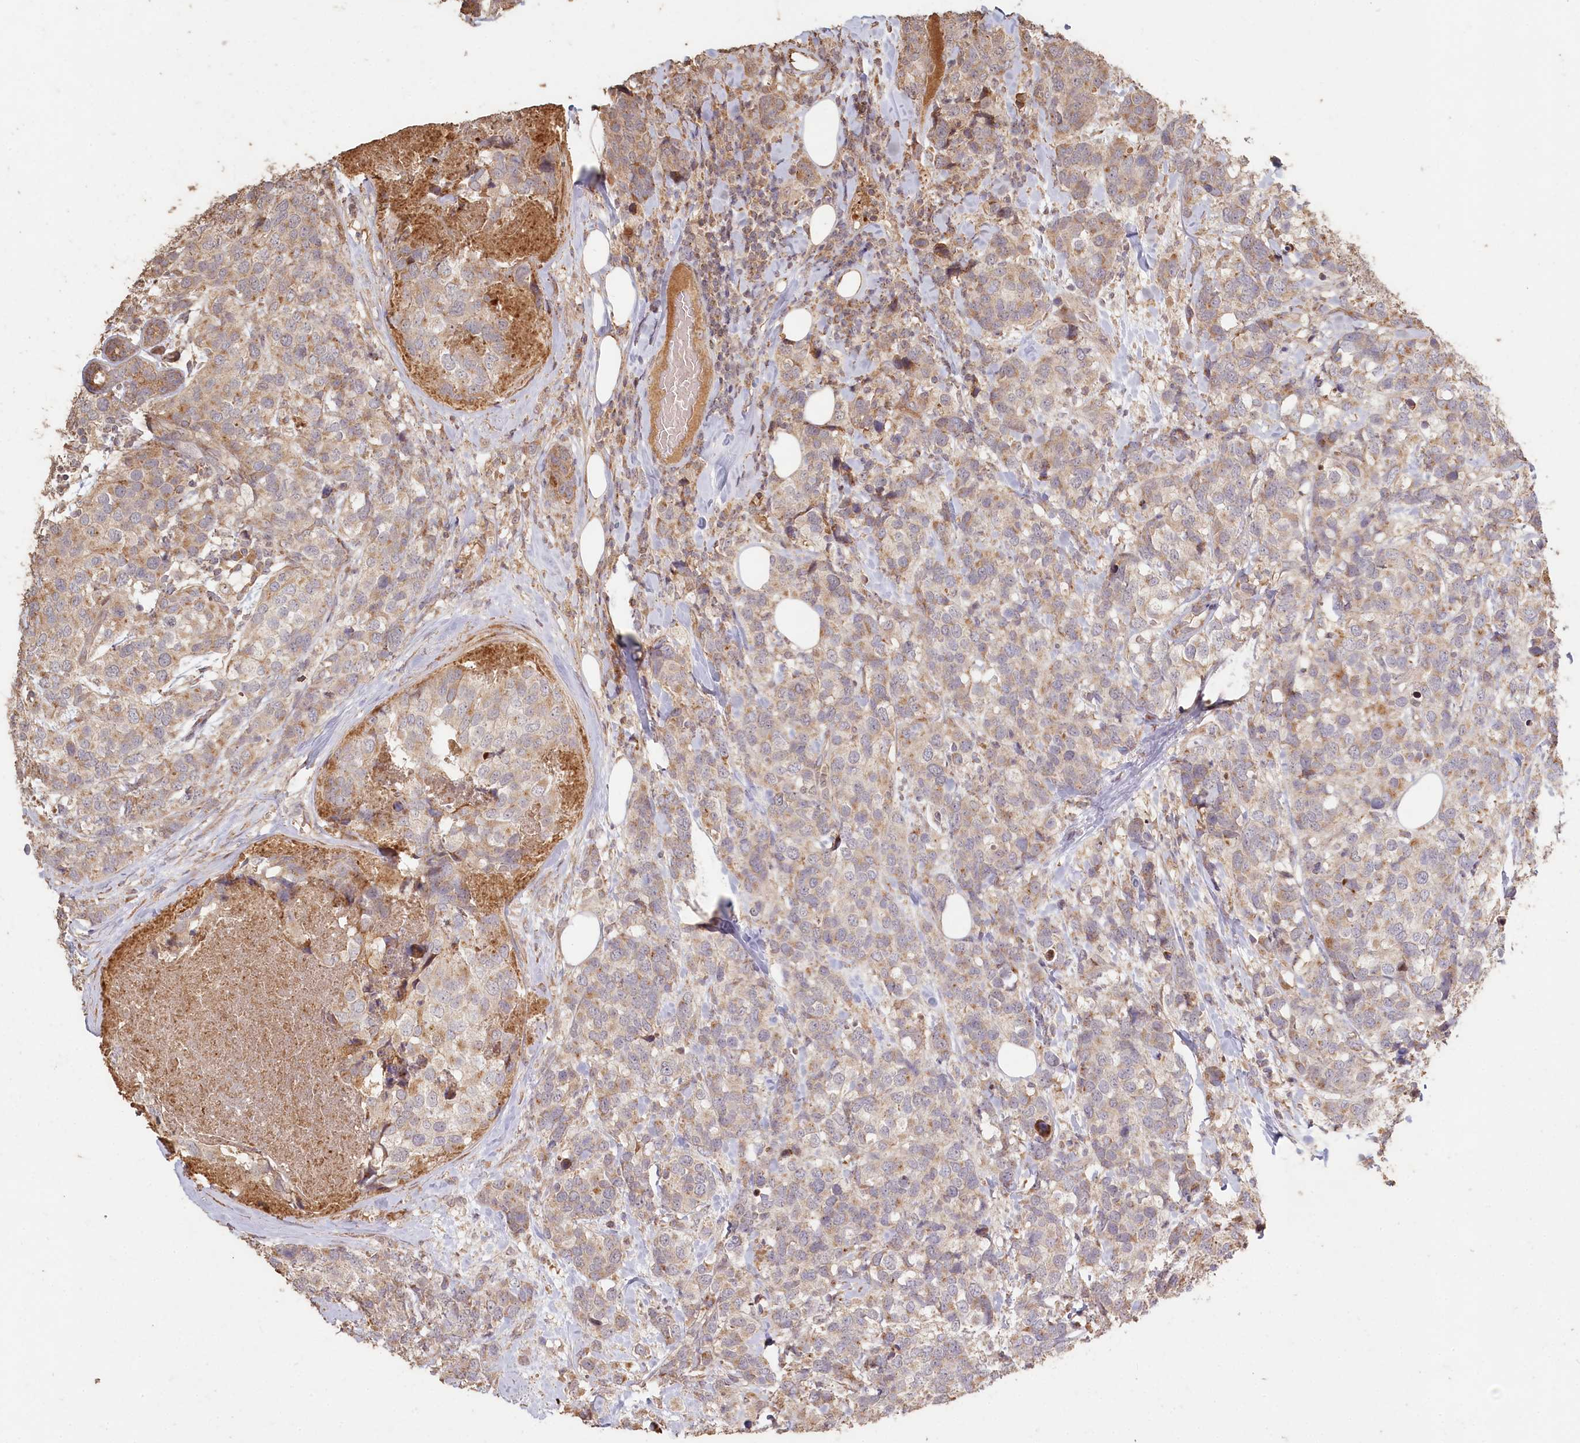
{"staining": {"intensity": "weak", "quantity": "25%-75%", "location": "cytoplasmic/membranous"}, "tissue": "breast cancer", "cell_type": "Tumor cells", "image_type": "cancer", "snomed": [{"axis": "morphology", "description": "Lobular carcinoma"}, {"axis": "topography", "description": "Breast"}], "caption": "IHC histopathology image of human breast cancer (lobular carcinoma) stained for a protein (brown), which displays low levels of weak cytoplasmic/membranous staining in approximately 25%-75% of tumor cells.", "gene": "HAL", "patient": {"sex": "female", "age": 59}}